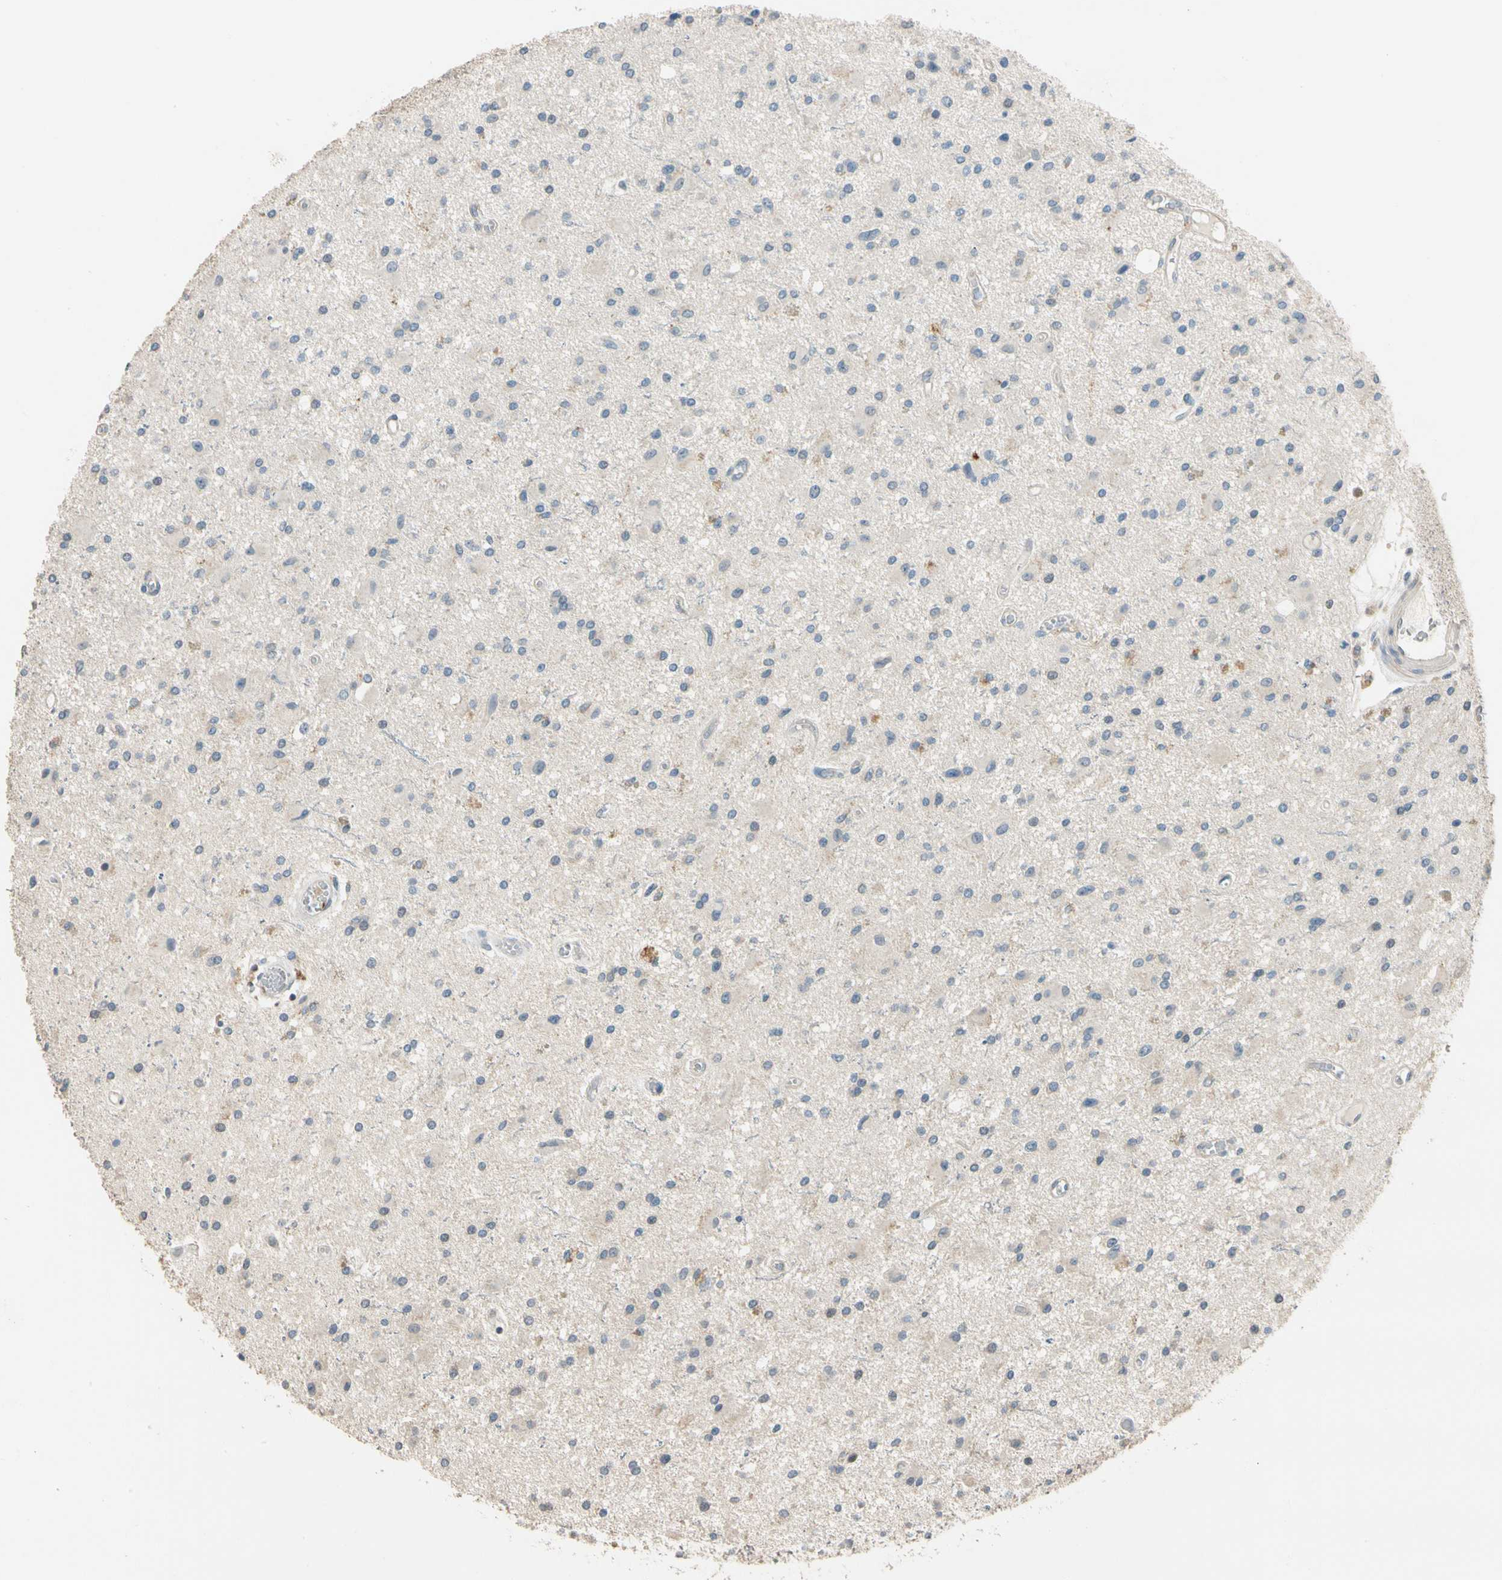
{"staining": {"intensity": "negative", "quantity": "none", "location": "none"}, "tissue": "glioma", "cell_type": "Tumor cells", "image_type": "cancer", "snomed": [{"axis": "morphology", "description": "Glioma, malignant, Low grade"}, {"axis": "topography", "description": "Brain"}], "caption": "IHC photomicrograph of human glioma stained for a protein (brown), which demonstrates no expression in tumor cells.", "gene": "MAP3K7", "patient": {"sex": "male", "age": 58}}